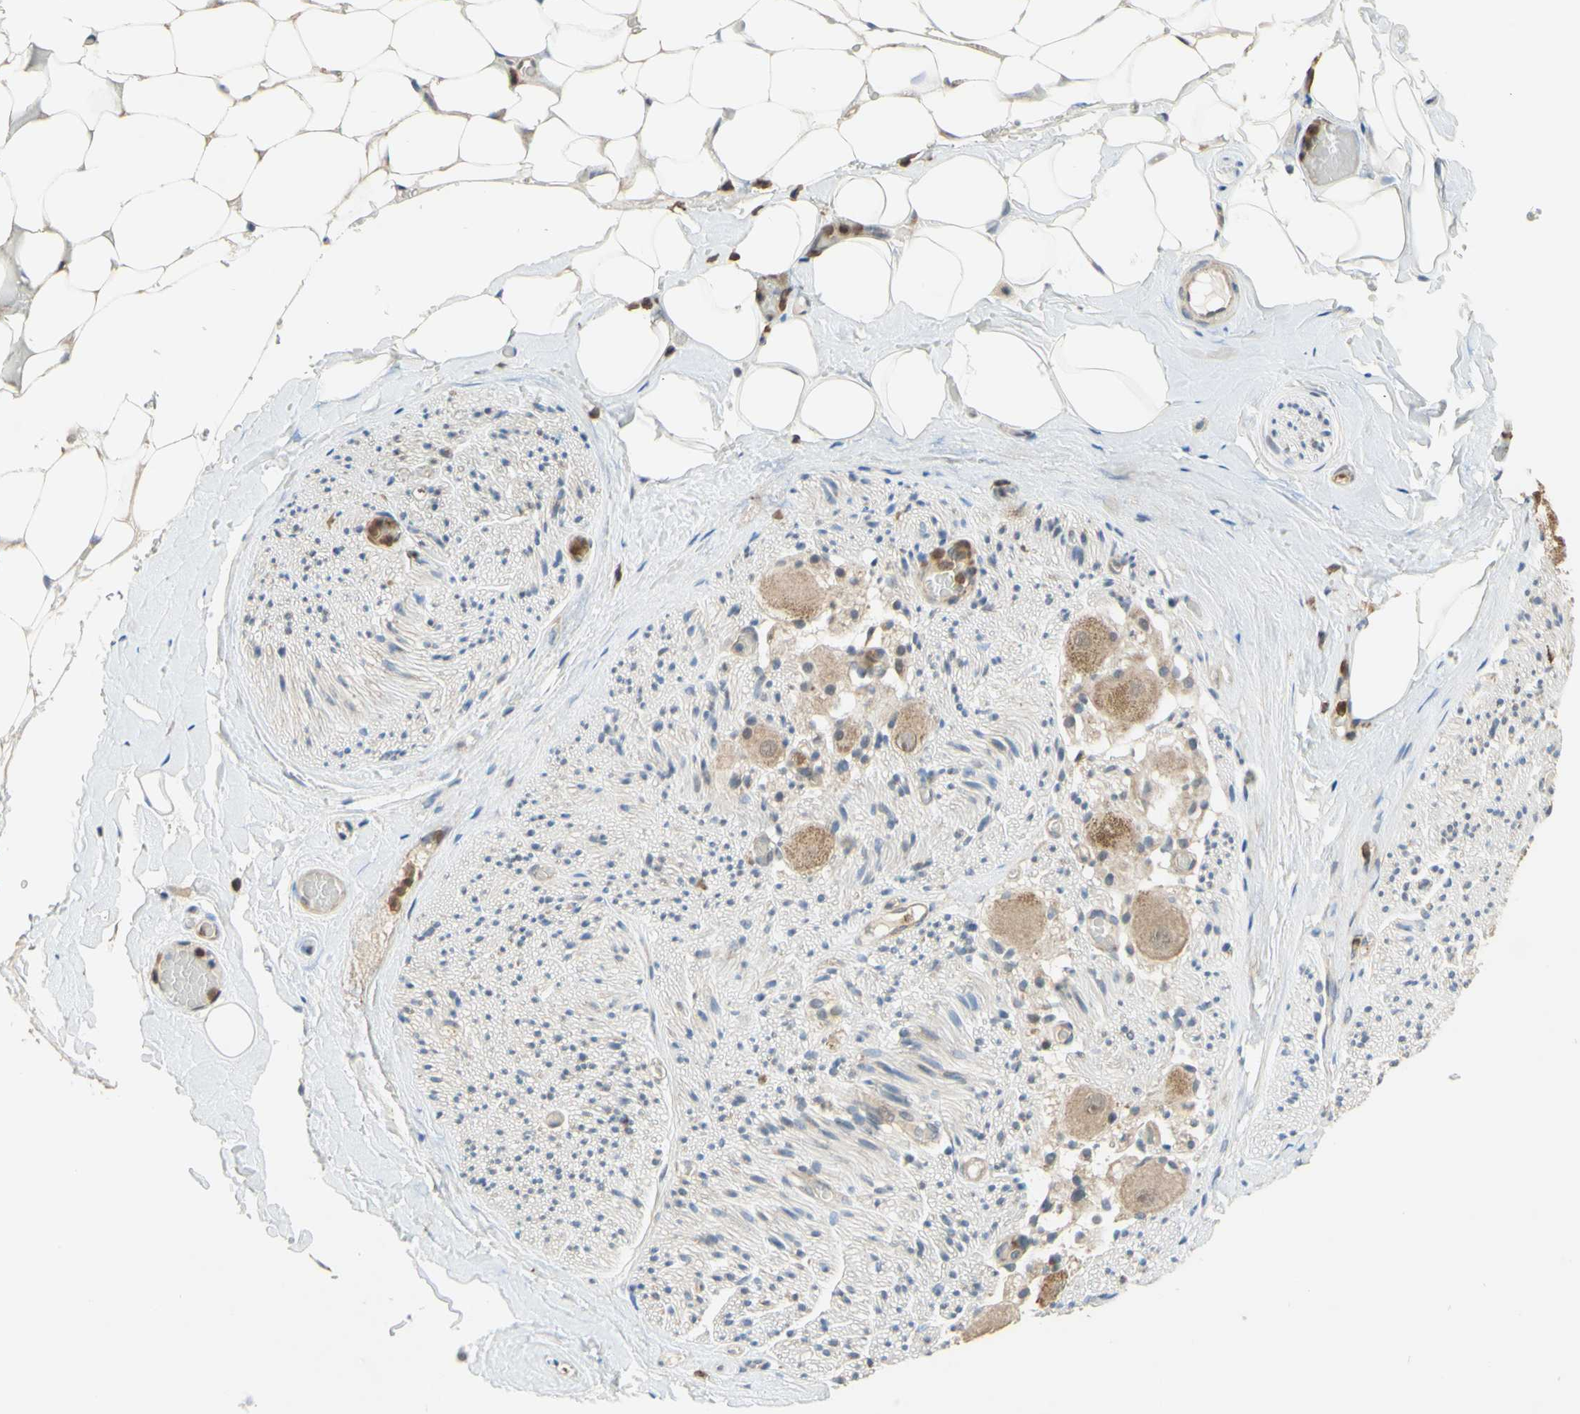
{"staining": {"intensity": "moderate", "quantity": ">75%", "location": "cytoplasmic/membranous"}, "tissue": "adipose tissue", "cell_type": "Adipocytes", "image_type": "normal", "snomed": [{"axis": "morphology", "description": "Normal tissue, NOS"}, {"axis": "topography", "description": "Peripheral nerve tissue"}], "caption": "Moderate cytoplasmic/membranous staining is appreciated in about >75% of adipocytes in normal adipose tissue. The staining was performed using DAB to visualize the protein expression in brown, while the nuclei were stained in blue with hematoxylin (Magnification: 20x).", "gene": "GATA1", "patient": {"sex": "male", "age": 70}}